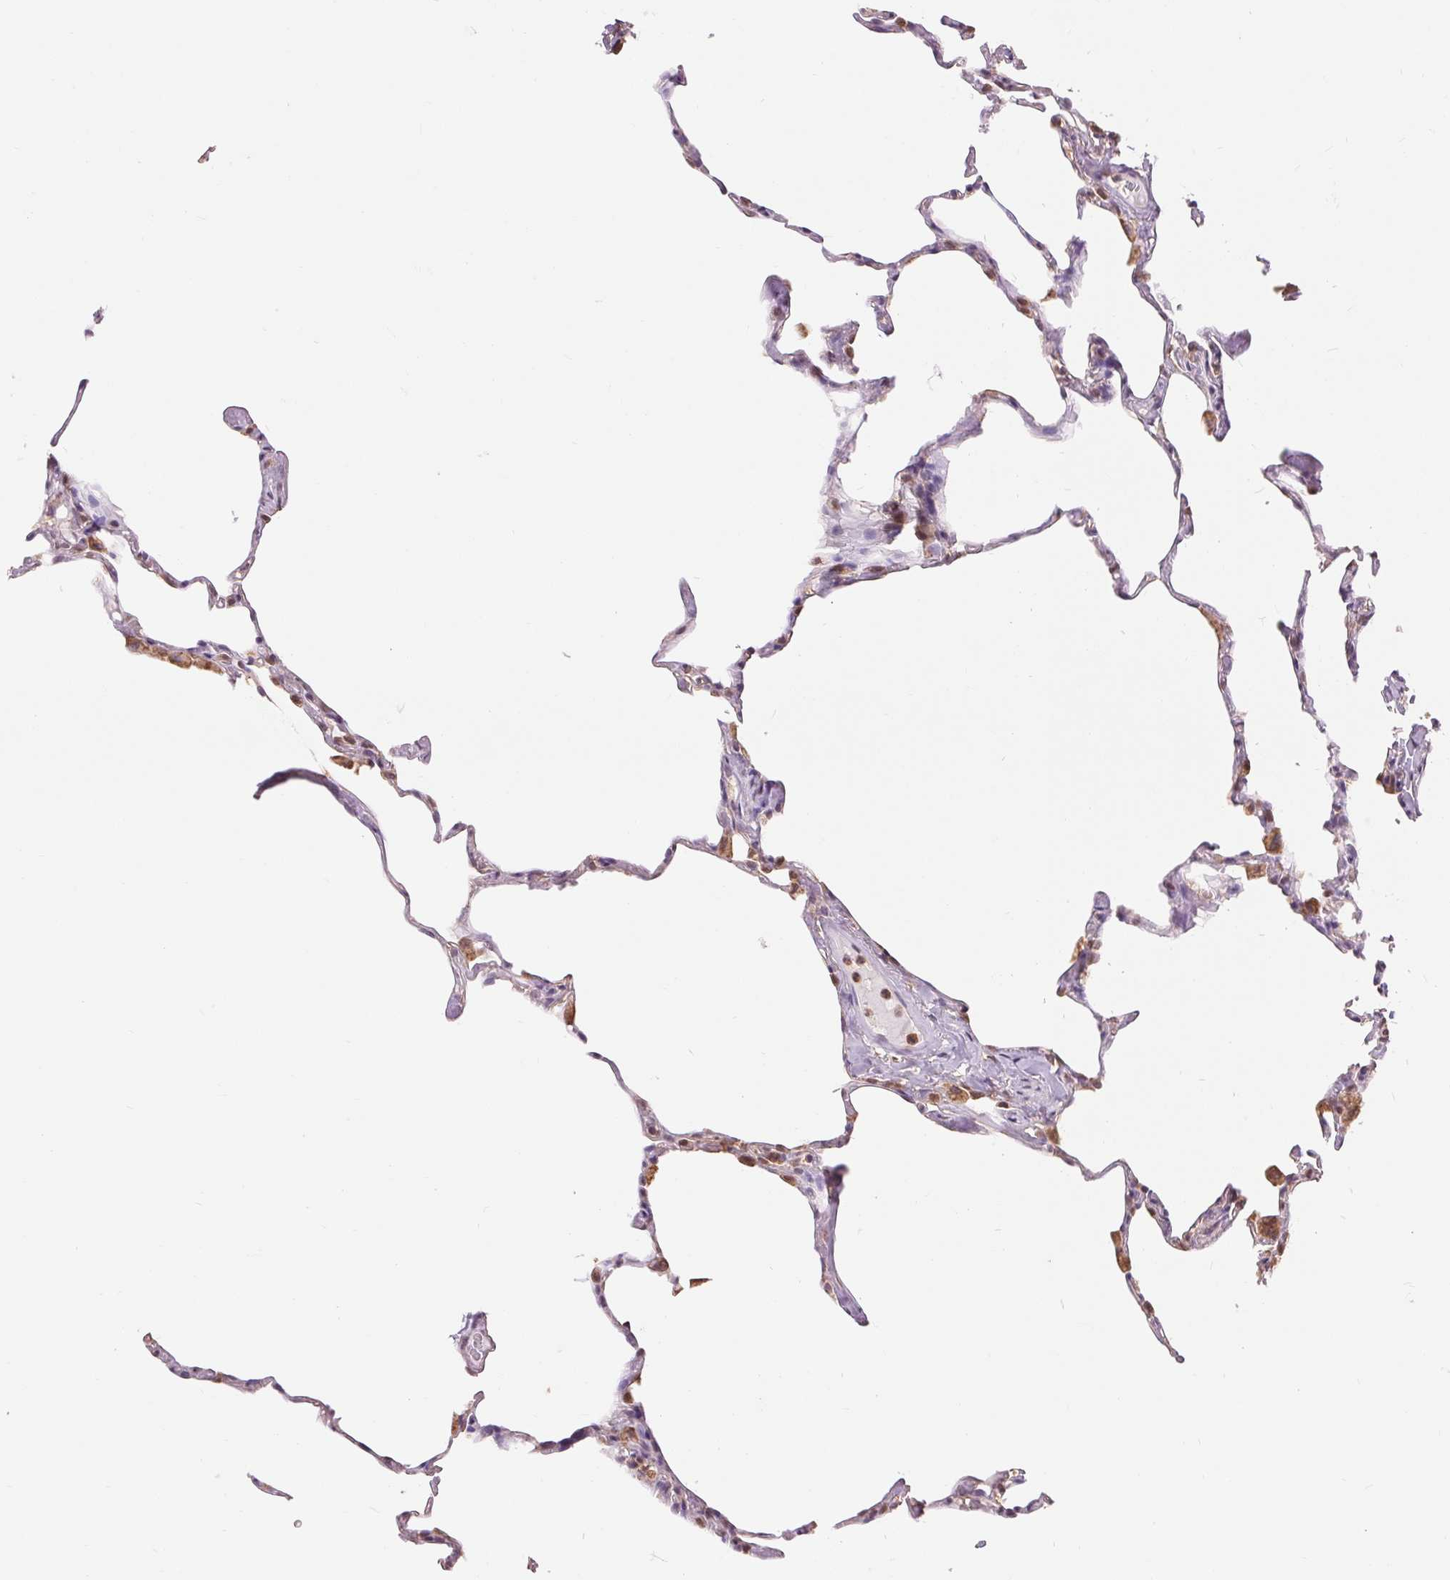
{"staining": {"intensity": "weak", "quantity": "<25%", "location": "nuclear"}, "tissue": "lung", "cell_type": "Alveolar cells", "image_type": "normal", "snomed": [{"axis": "morphology", "description": "Normal tissue, NOS"}, {"axis": "topography", "description": "Lung"}], "caption": "Protein analysis of unremarkable lung demonstrates no significant expression in alveolar cells.", "gene": "TMEM273", "patient": {"sex": "male", "age": 65}}